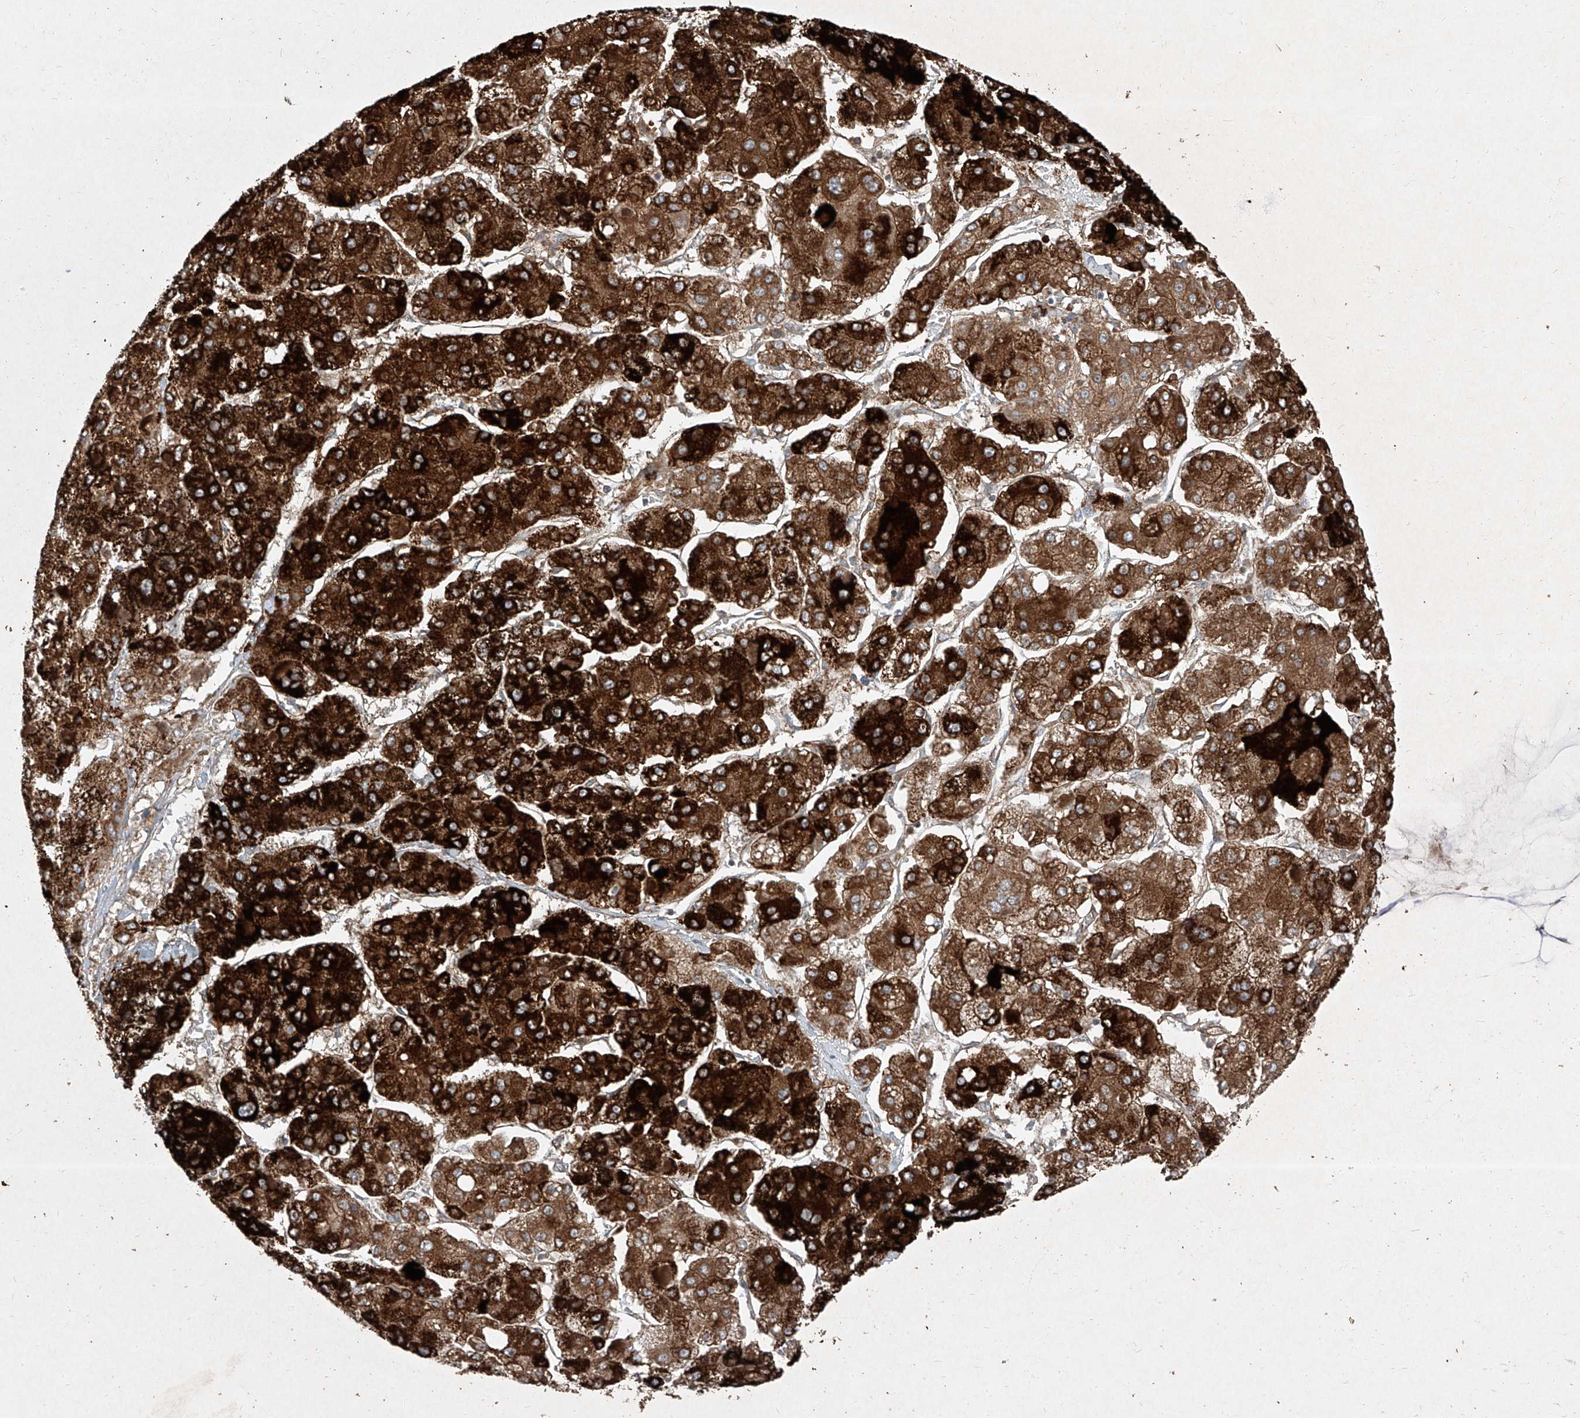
{"staining": {"intensity": "strong", "quantity": ">75%", "location": "cytoplasmic/membranous"}, "tissue": "liver cancer", "cell_type": "Tumor cells", "image_type": "cancer", "snomed": [{"axis": "morphology", "description": "Carcinoma, Hepatocellular, NOS"}, {"axis": "topography", "description": "Liver"}], "caption": "Immunohistochemistry histopathology image of neoplastic tissue: human liver hepatocellular carcinoma stained using immunohistochemistry displays high levels of strong protein expression localized specifically in the cytoplasmic/membranous of tumor cells, appearing as a cytoplasmic/membranous brown color.", "gene": "CCN1", "patient": {"sex": "female", "age": 73}}